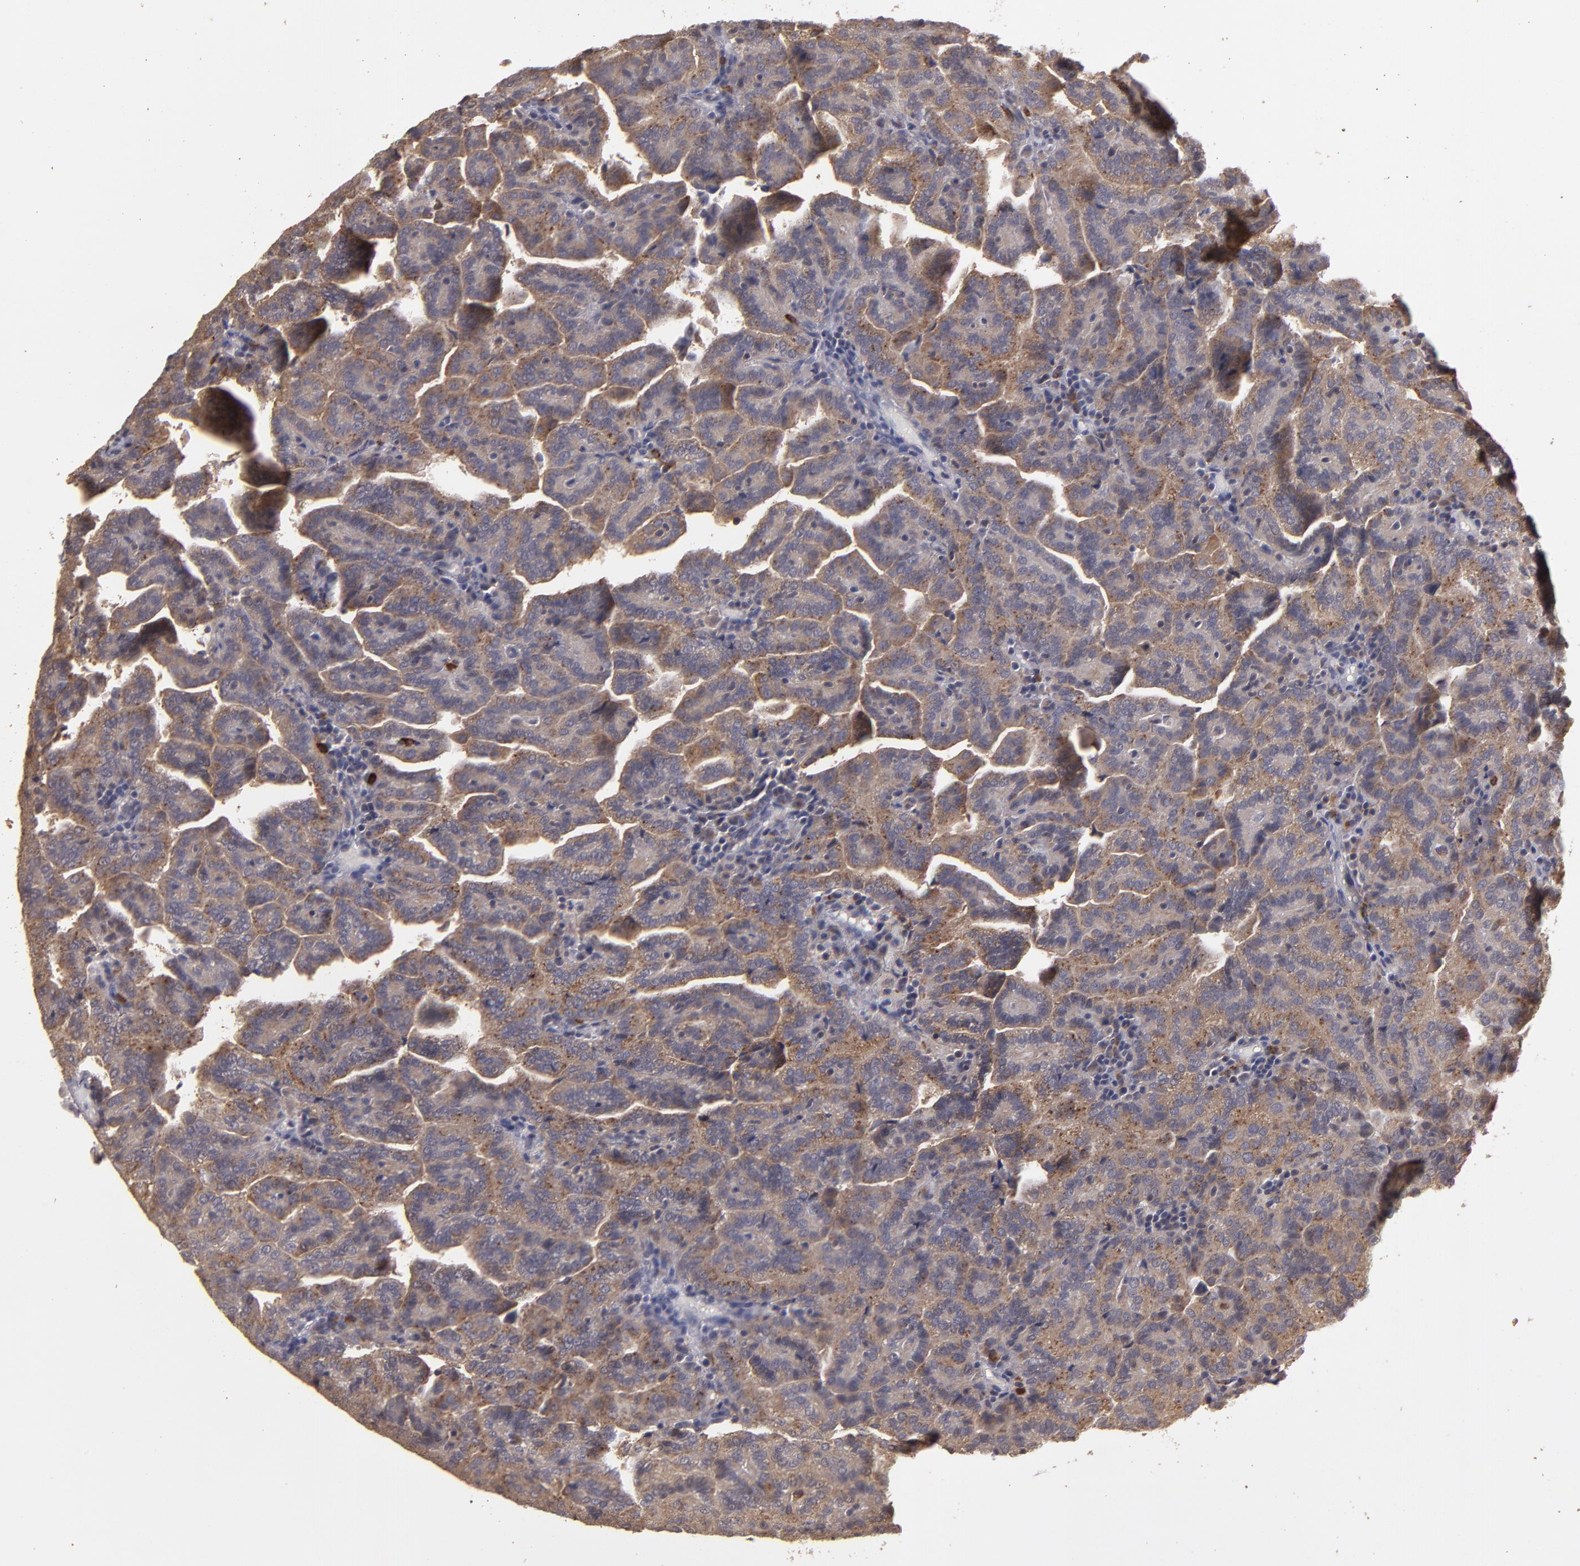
{"staining": {"intensity": "weak", "quantity": ">75%", "location": "cytoplasmic/membranous"}, "tissue": "renal cancer", "cell_type": "Tumor cells", "image_type": "cancer", "snomed": [{"axis": "morphology", "description": "Adenocarcinoma, NOS"}, {"axis": "topography", "description": "Kidney"}], "caption": "An image of adenocarcinoma (renal) stained for a protein reveals weak cytoplasmic/membranous brown staining in tumor cells.", "gene": "CTSO", "patient": {"sex": "male", "age": 61}}